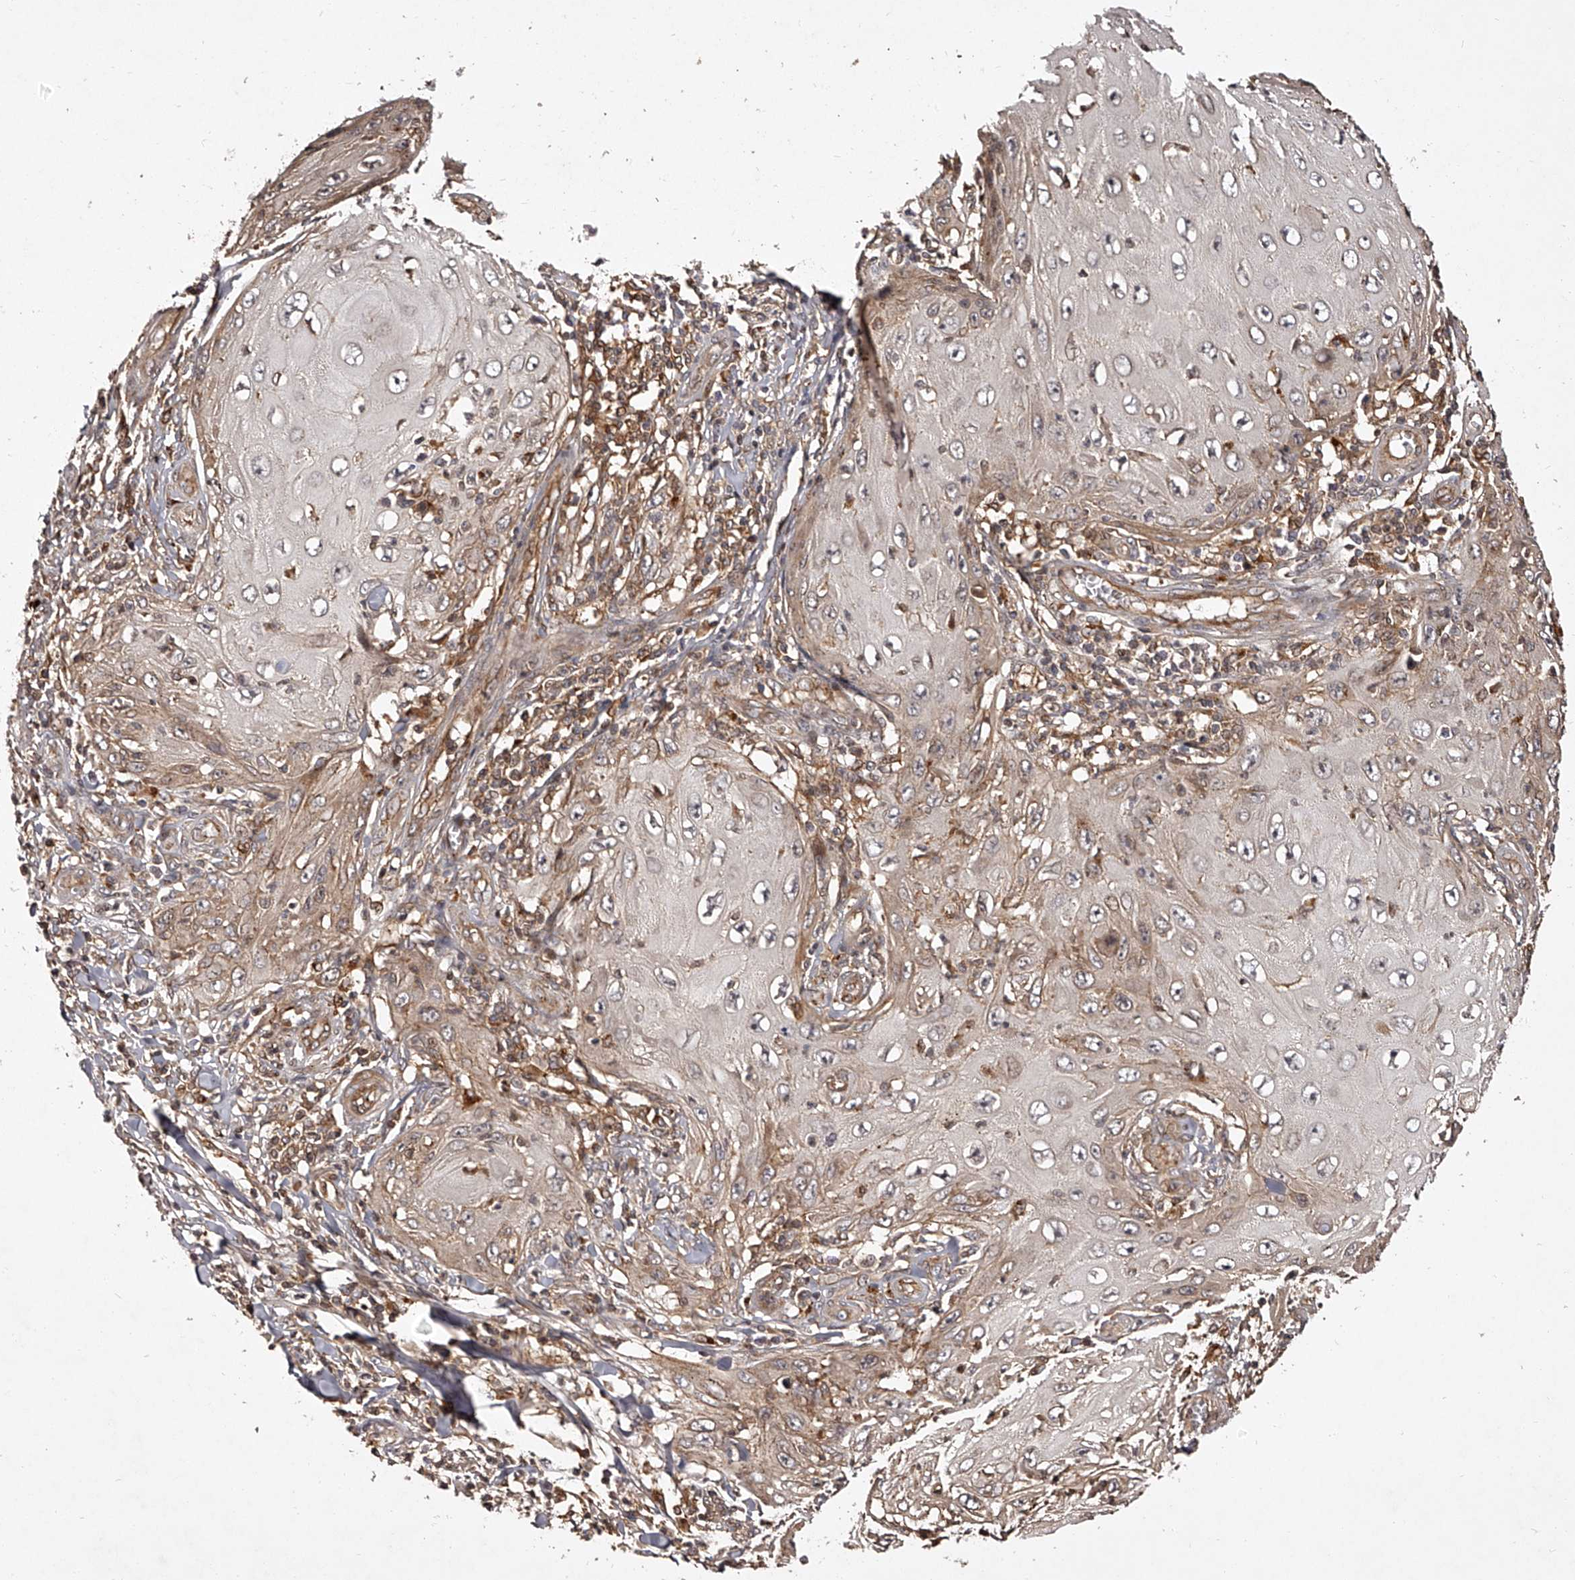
{"staining": {"intensity": "weak", "quantity": "<25%", "location": "cytoplasmic/membranous"}, "tissue": "skin cancer", "cell_type": "Tumor cells", "image_type": "cancer", "snomed": [{"axis": "morphology", "description": "Squamous cell carcinoma, NOS"}, {"axis": "topography", "description": "Skin"}], "caption": "IHC histopathology image of human squamous cell carcinoma (skin) stained for a protein (brown), which exhibits no staining in tumor cells.", "gene": "CRYZL1", "patient": {"sex": "female", "age": 73}}